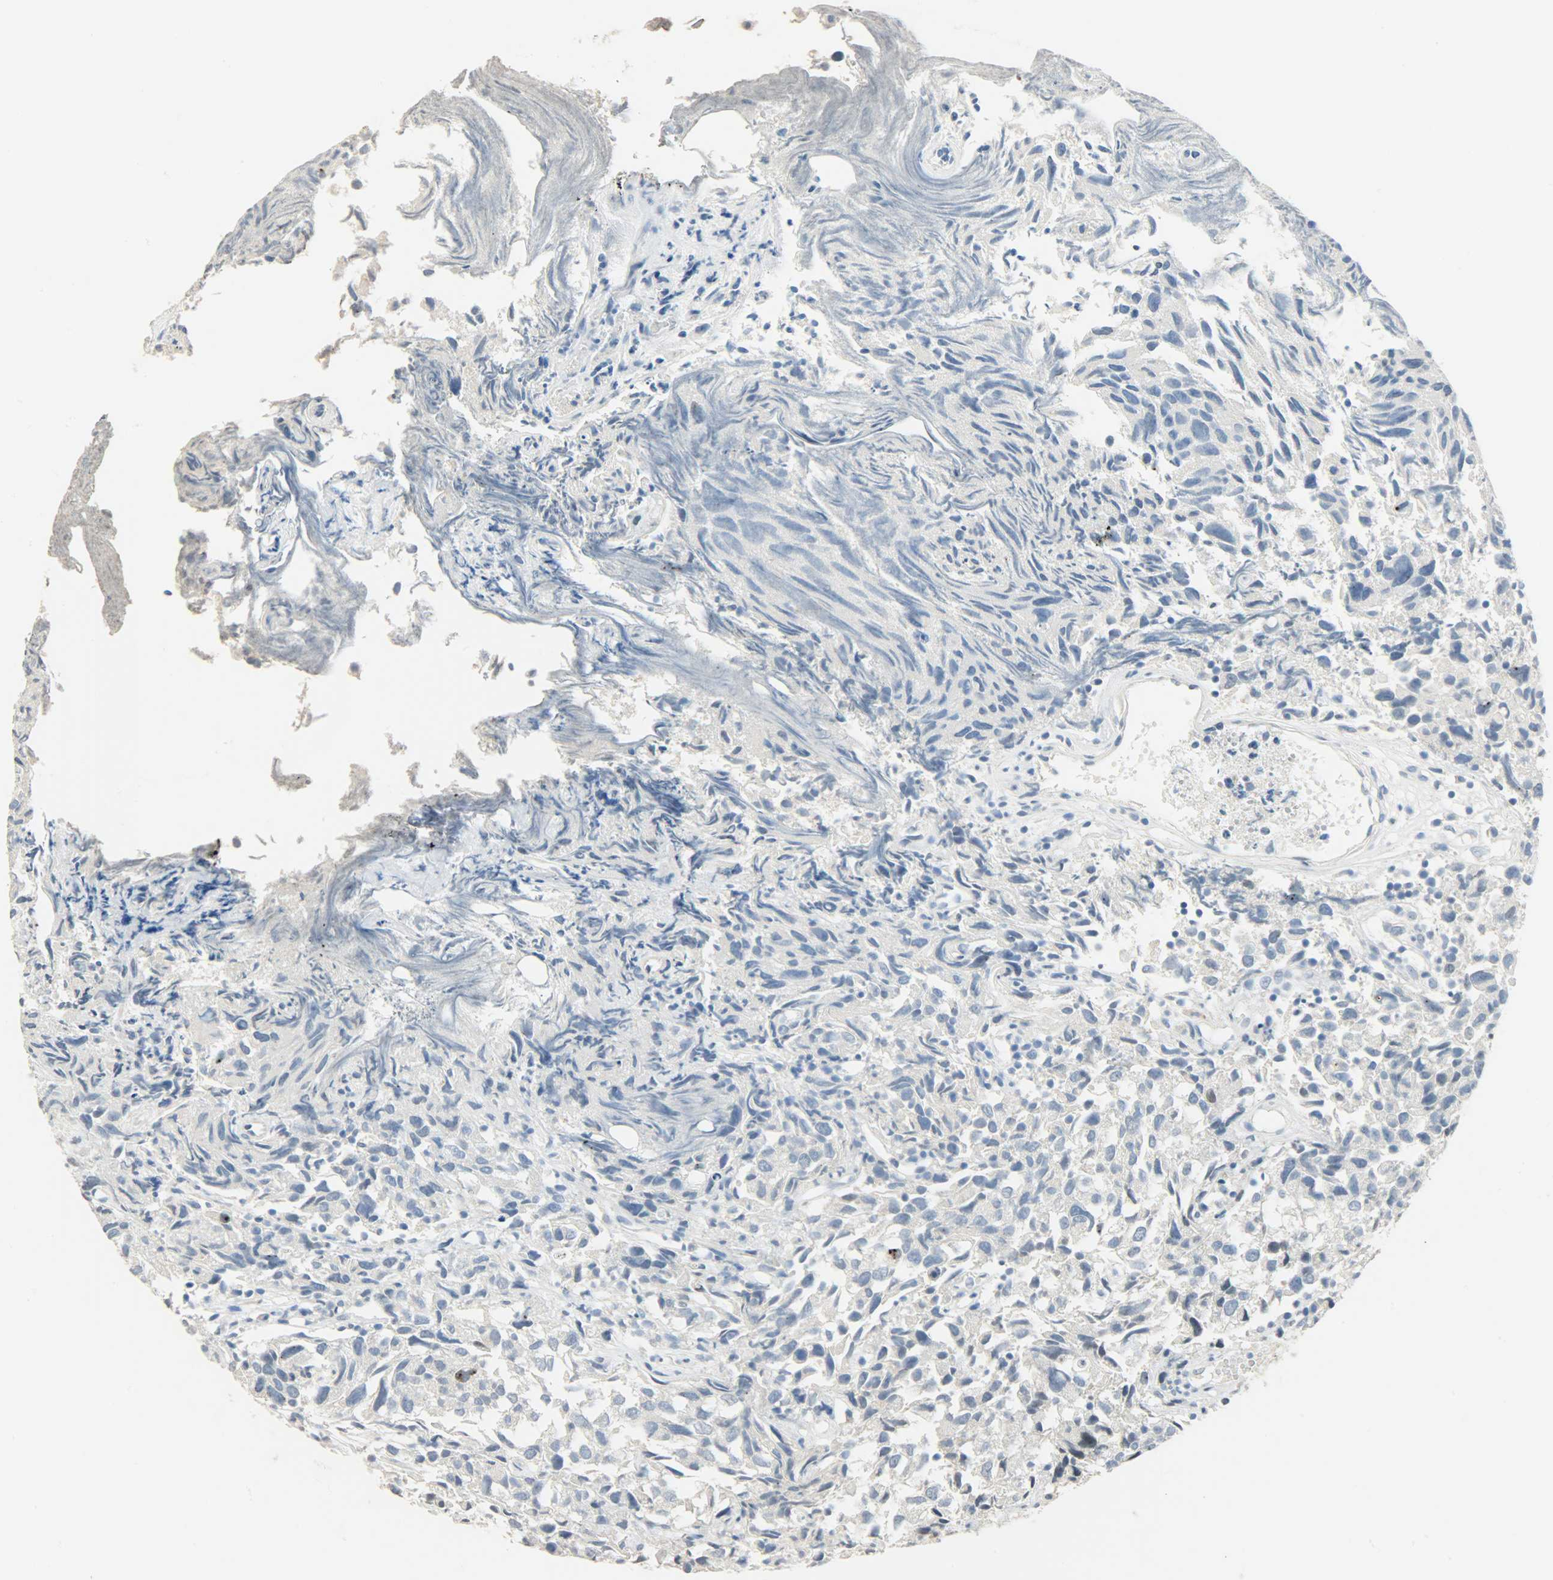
{"staining": {"intensity": "negative", "quantity": "none", "location": "none"}, "tissue": "urothelial cancer", "cell_type": "Tumor cells", "image_type": "cancer", "snomed": [{"axis": "morphology", "description": "Urothelial carcinoma, High grade"}, {"axis": "topography", "description": "Urinary bladder"}], "caption": "Tumor cells show no significant protein staining in urothelial cancer.", "gene": "DNAJB6", "patient": {"sex": "female", "age": 75}}